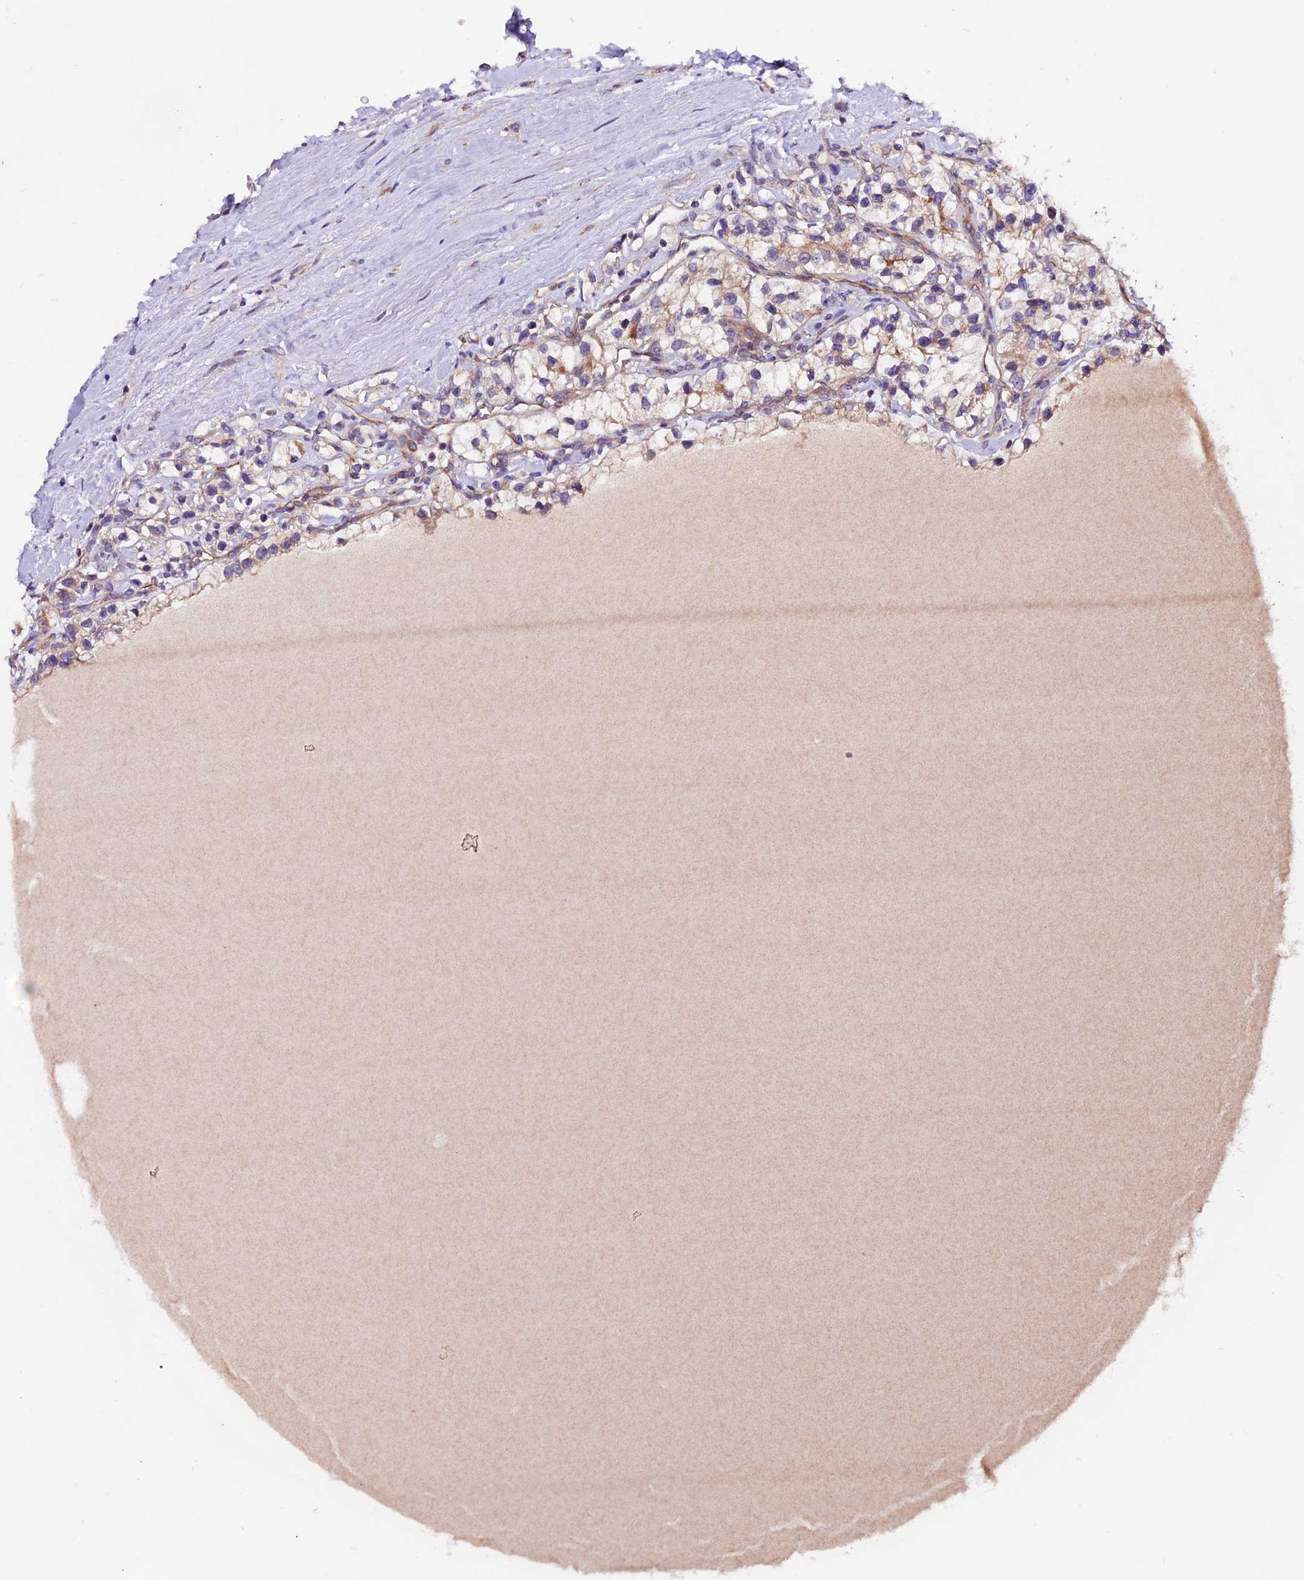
{"staining": {"intensity": "weak", "quantity": "25%-75%", "location": "cytoplasmic/membranous"}, "tissue": "renal cancer", "cell_type": "Tumor cells", "image_type": "cancer", "snomed": [{"axis": "morphology", "description": "Adenocarcinoma, NOS"}, {"axis": "topography", "description": "Kidney"}], "caption": "Immunohistochemical staining of human renal adenocarcinoma demonstrates low levels of weak cytoplasmic/membranous protein positivity in about 25%-75% of tumor cells. (DAB IHC, brown staining for protein, blue staining for nuclei).", "gene": "RINL", "patient": {"sex": "female", "age": 57}}